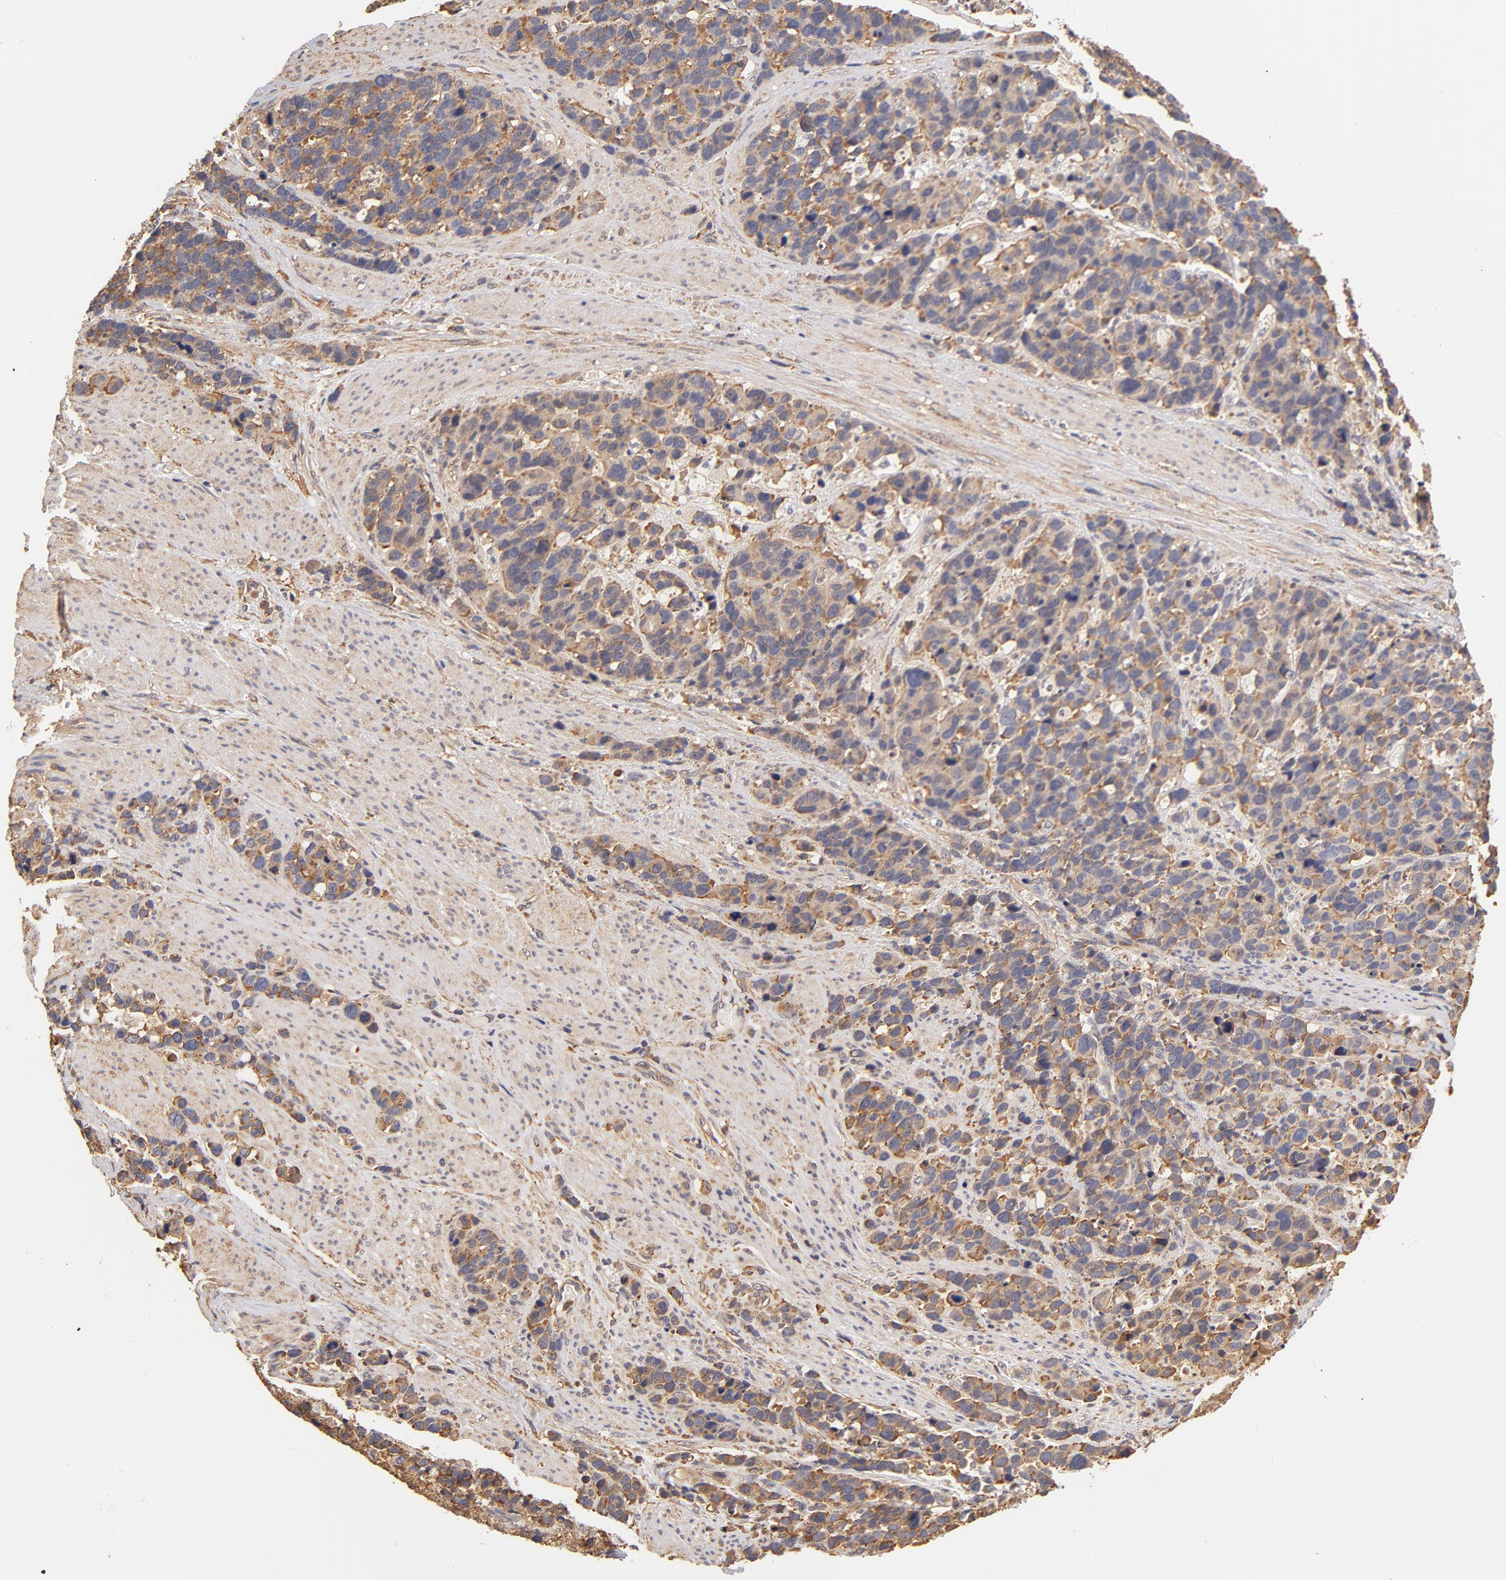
{"staining": {"intensity": "weak", "quantity": "25%-75%", "location": "cytoplasmic/membranous"}, "tissue": "stomach cancer", "cell_type": "Tumor cells", "image_type": "cancer", "snomed": [{"axis": "morphology", "description": "Adenocarcinoma, NOS"}, {"axis": "topography", "description": "Stomach, upper"}], "caption": "Immunohistochemistry (DAB) staining of stomach cancer (adenocarcinoma) shows weak cytoplasmic/membranous protein expression in about 25%-75% of tumor cells.", "gene": "FCMR", "patient": {"sex": "male", "age": 71}}